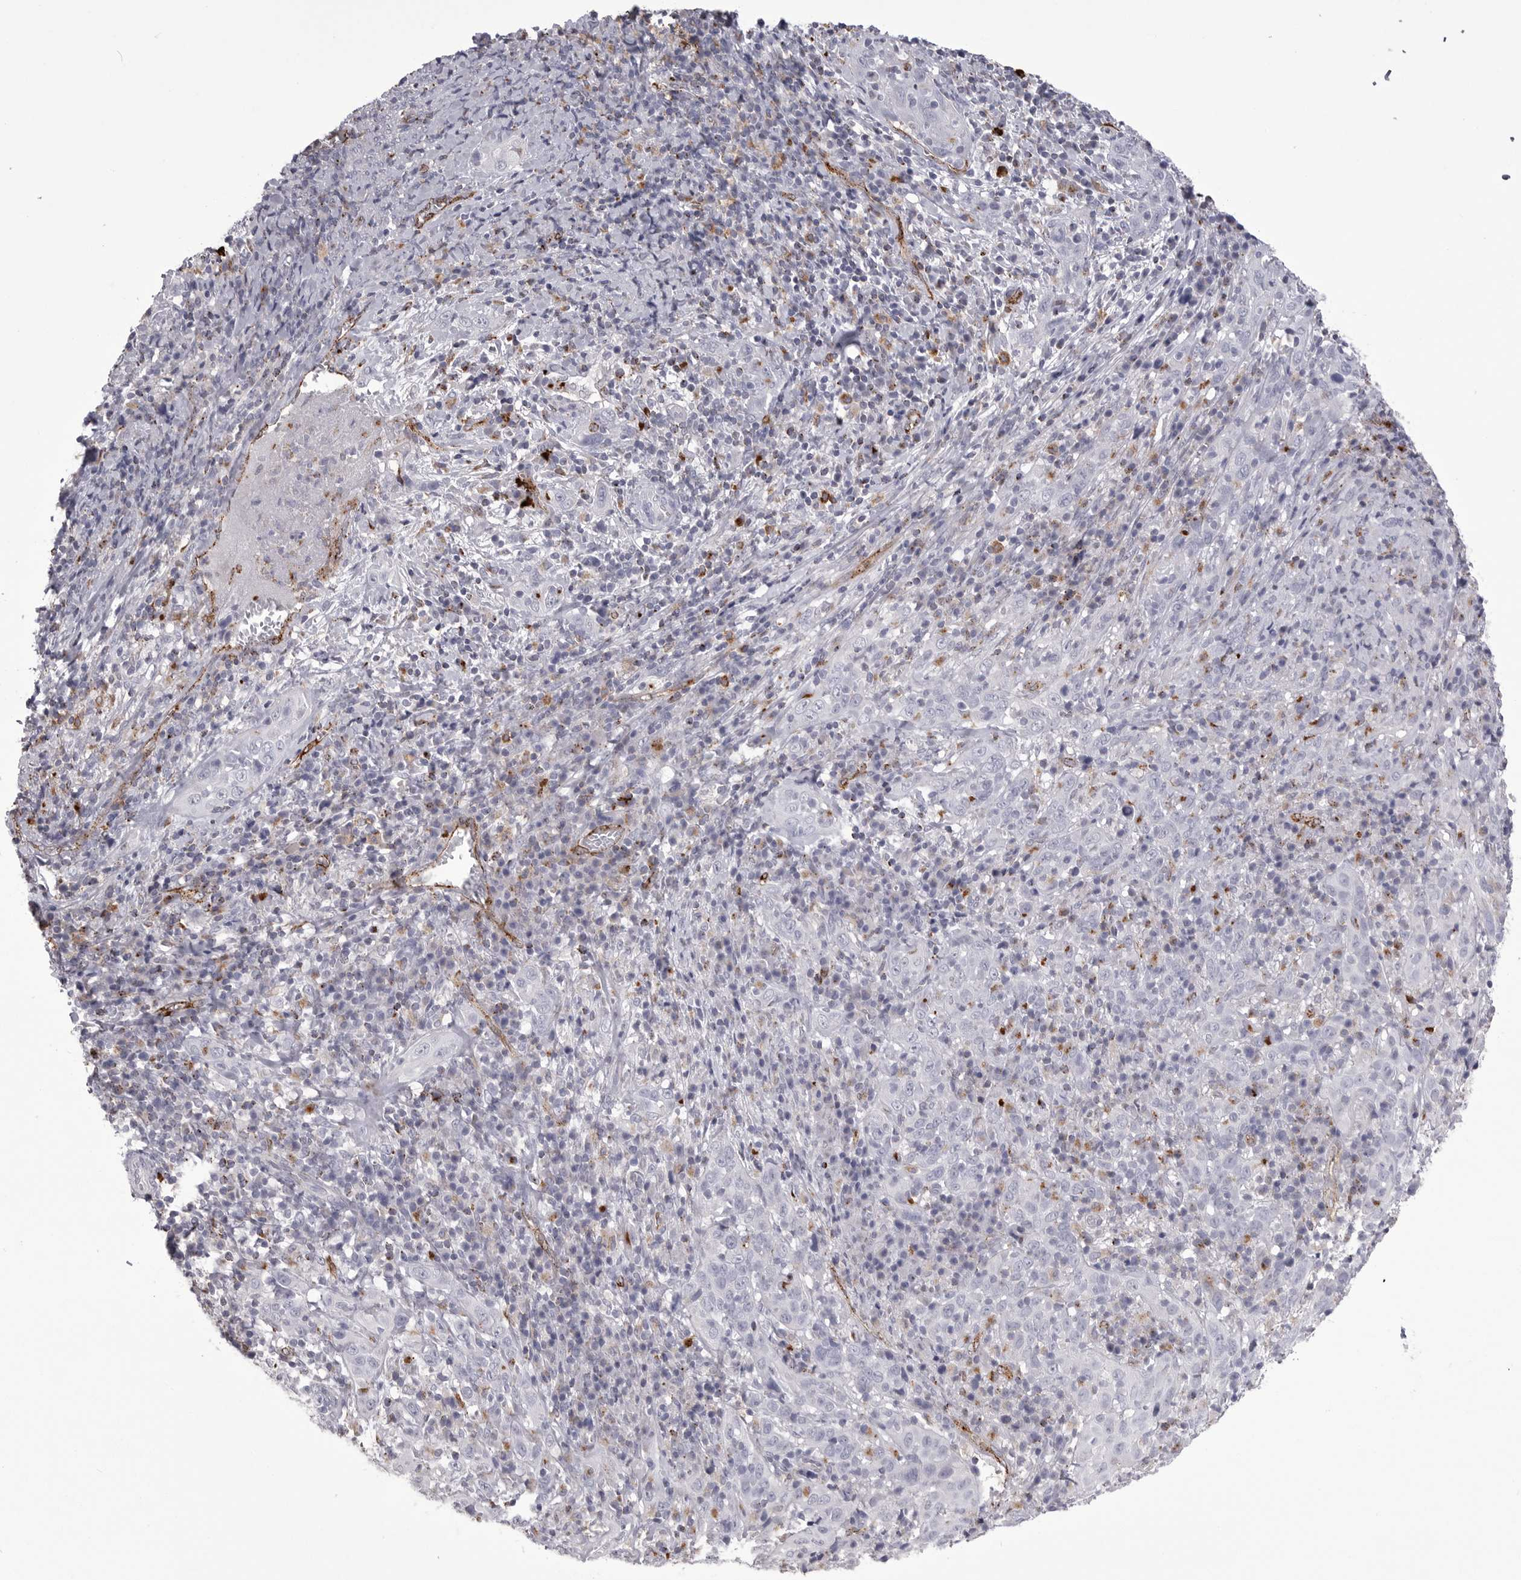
{"staining": {"intensity": "negative", "quantity": "none", "location": "none"}, "tissue": "cervical cancer", "cell_type": "Tumor cells", "image_type": "cancer", "snomed": [{"axis": "morphology", "description": "Squamous cell carcinoma, NOS"}, {"axis": "topography", "description": "Cervix"}], "caption": "Immunohistochemical staining of cervical squamous cell carcinoma displays no significant positivity in tumor cells.", "gene": "PSPN", "patient": {"sex": "female", "age": 46}}